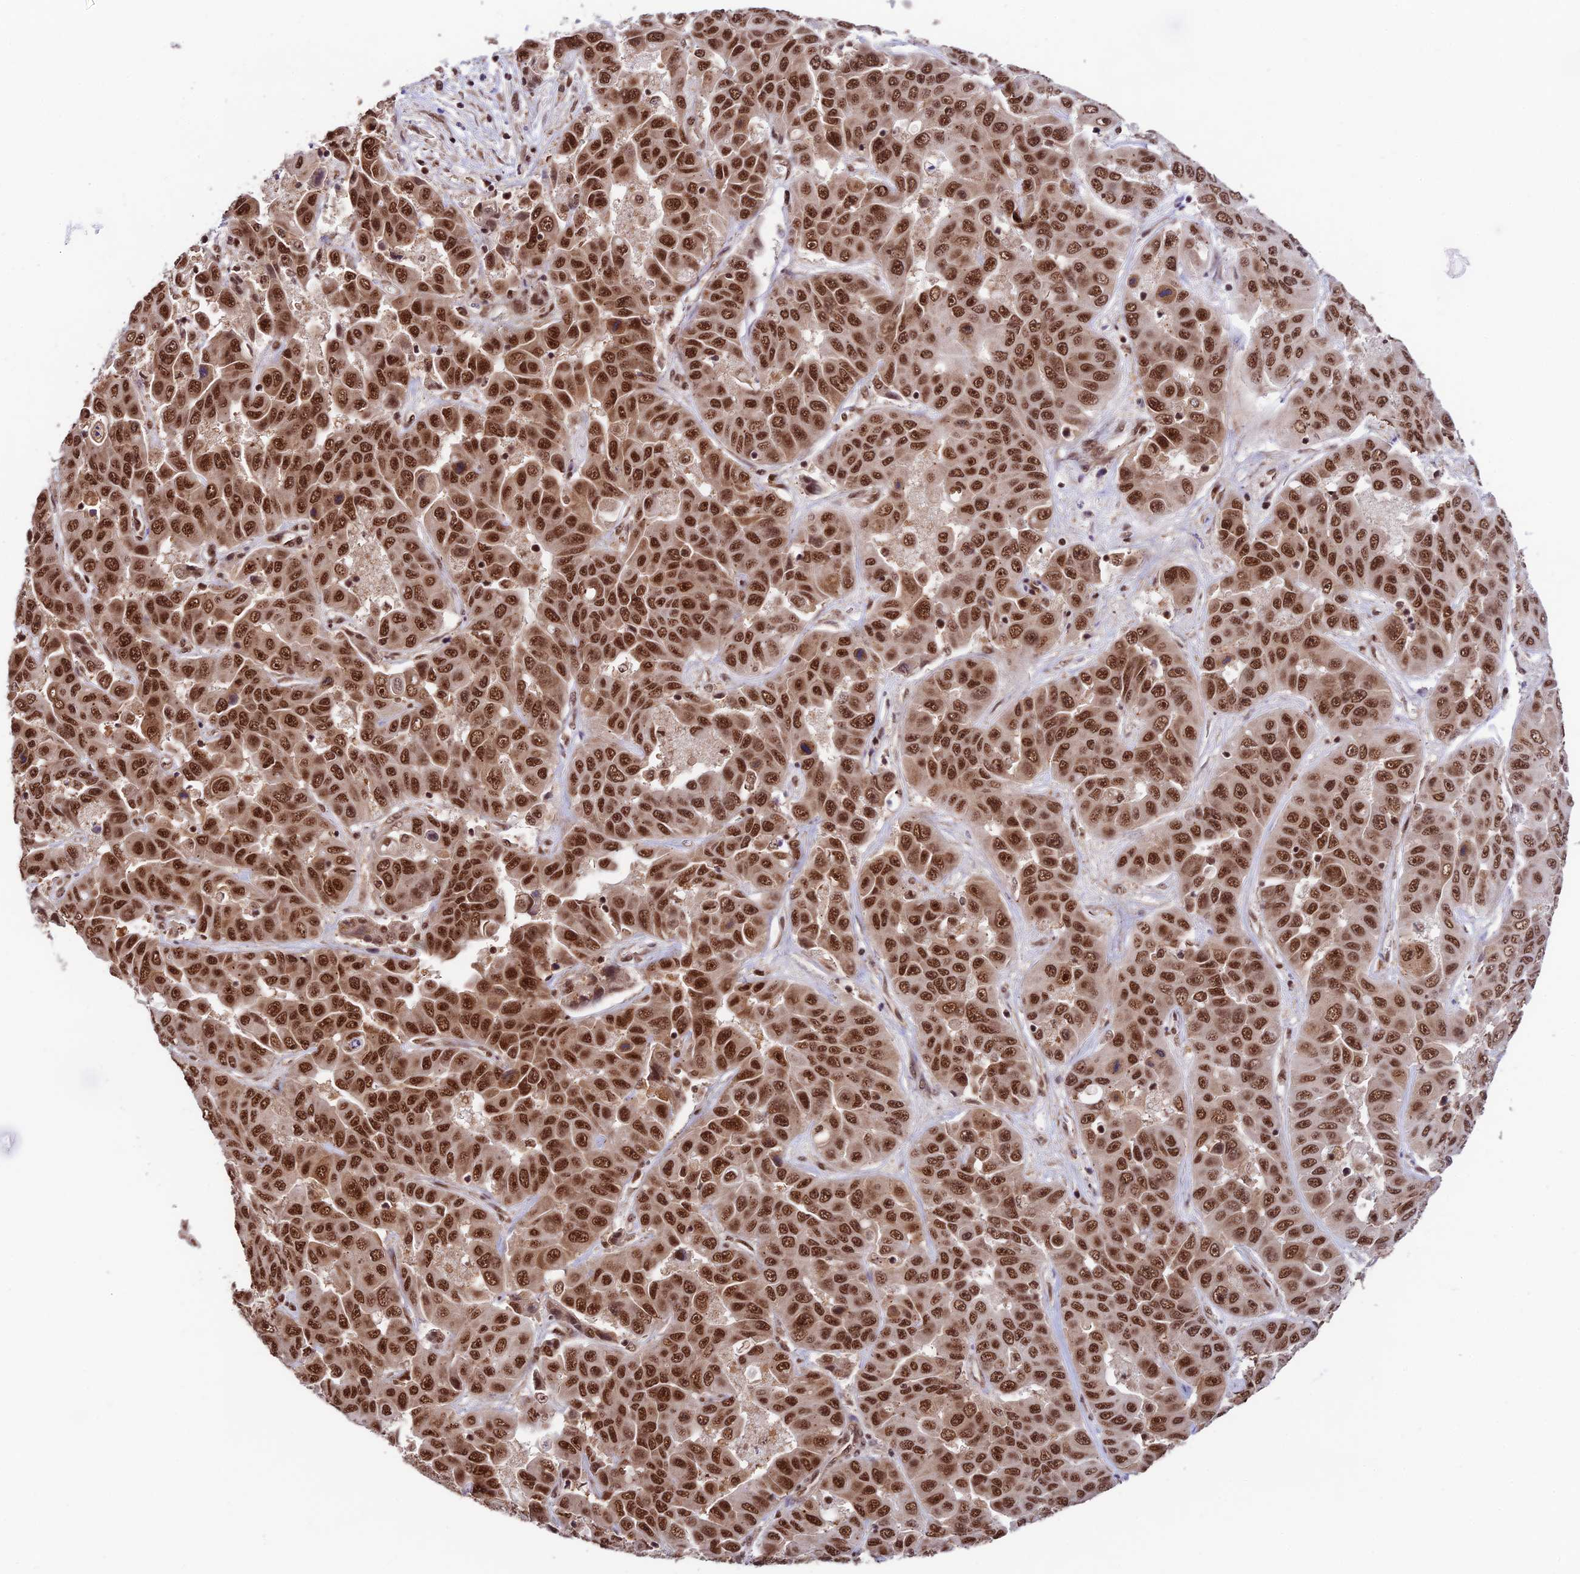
{"staining": {"intensity": "strong", "quantity": ">75%", "location": "nuclear"}, "tissue": "liver cancer", "cell_type": "Tumor cells", "image_type": "cancer", "snomed": [{"axis": "morphology", "description": "Cholangiocarcinoma"}, {"axis": "topography", "description": "Liver"}], "caption": "Liver cancer stained for a protein reveals strong nuclear positivity in tumor cells.", "gene": "RBM42", "patient": {"sex": "female", "age": 52}}